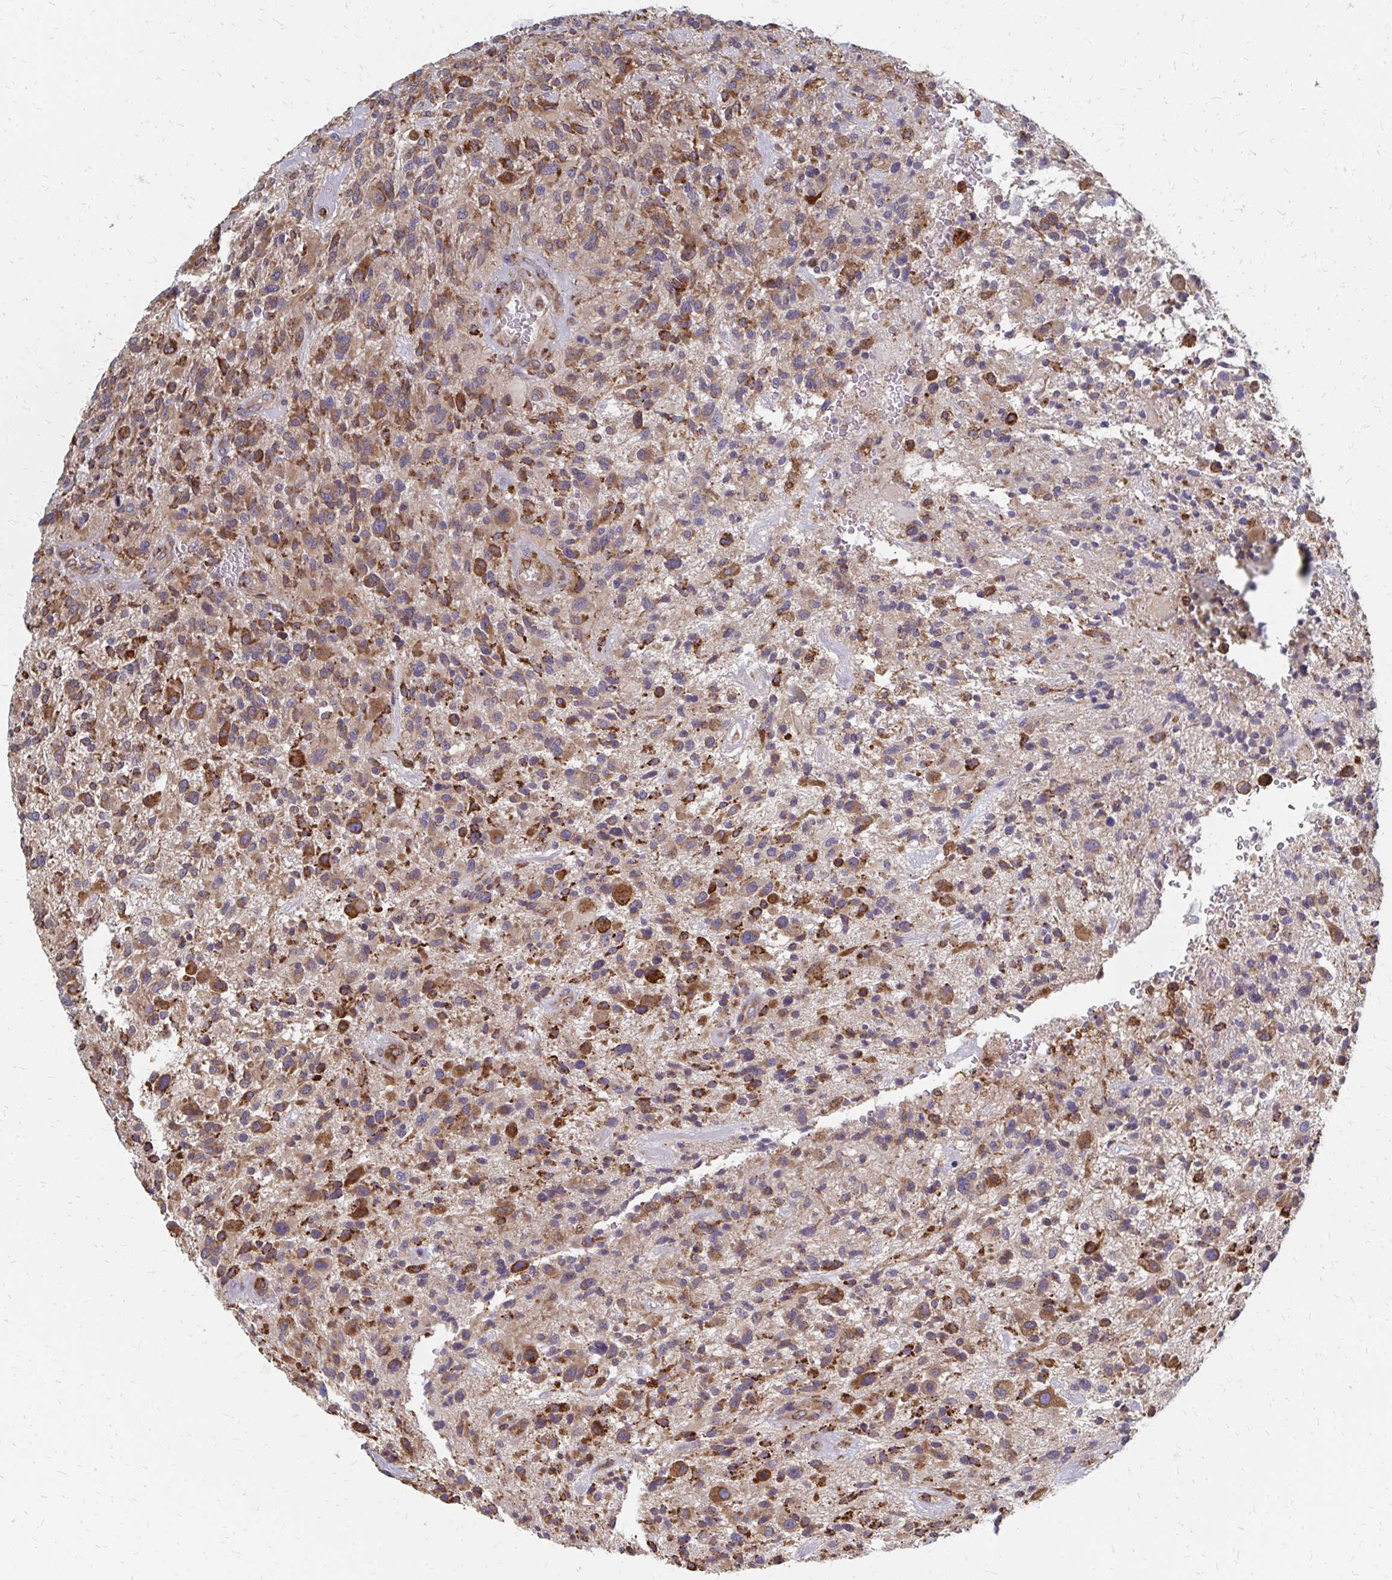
{"staining": {"intensity": "moderate", "quantity": "25%-75%", "location": "cytoplasmic/membranous"}, "tissue": "glioma", "cell_type": "Tumor cells", "image_type": "cancer", "snomed": [{"axis": "morphology", "description": "Glioma, malignant, High grade"}, {"axis": "topography", "description": "Brain"}], "caption": "Moderate cytoplasmic/membranous positivity is appreciated in approximately 25%-75% of tumor cells in high-grade glioma (malignant).", "gene": "PPP1R13L", "patient": {"sex": "male", "age": 47}}